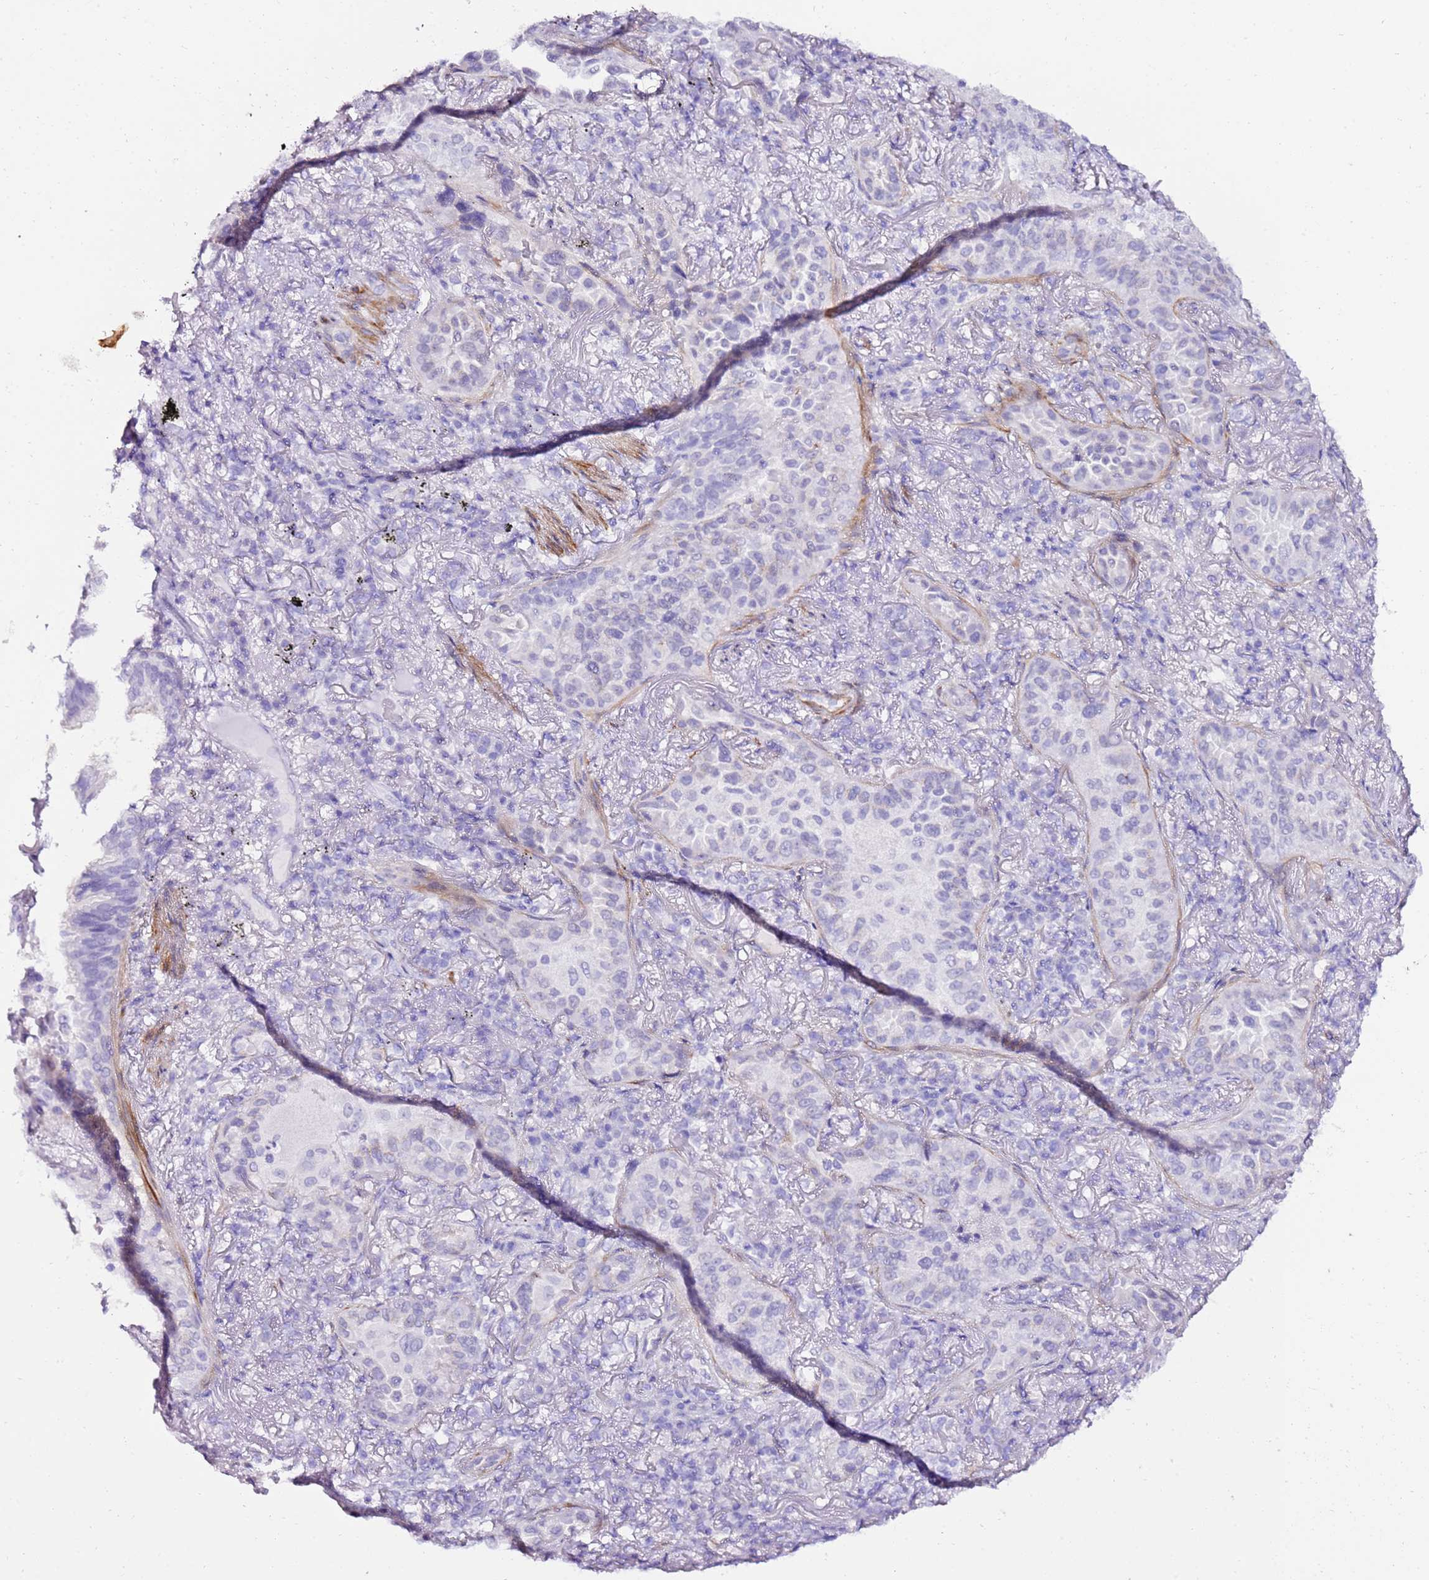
{"staining": {"intensity": "negative", "quantity": "none", "location": "none"}, "tissue": "lung cancer", "cell_type": "Tumor cells", "image_type": "cancer", "snomed": [{"axis": "morphology", "description": "Adenocarcinoma, NOS"}, {"axis": "topography", "description": "Lung"}], "caption": "DAB (3,3'-diaminobenzidine) immunohistochemical staining of human lung cancer (adenocarcinoma) shows no significant staining in tumor cells. (DAB (3,3'-diaminobenzidine) IHC, high magnification).", "gene": "ART5", "patient": {"sex": "female", "age": 69}}